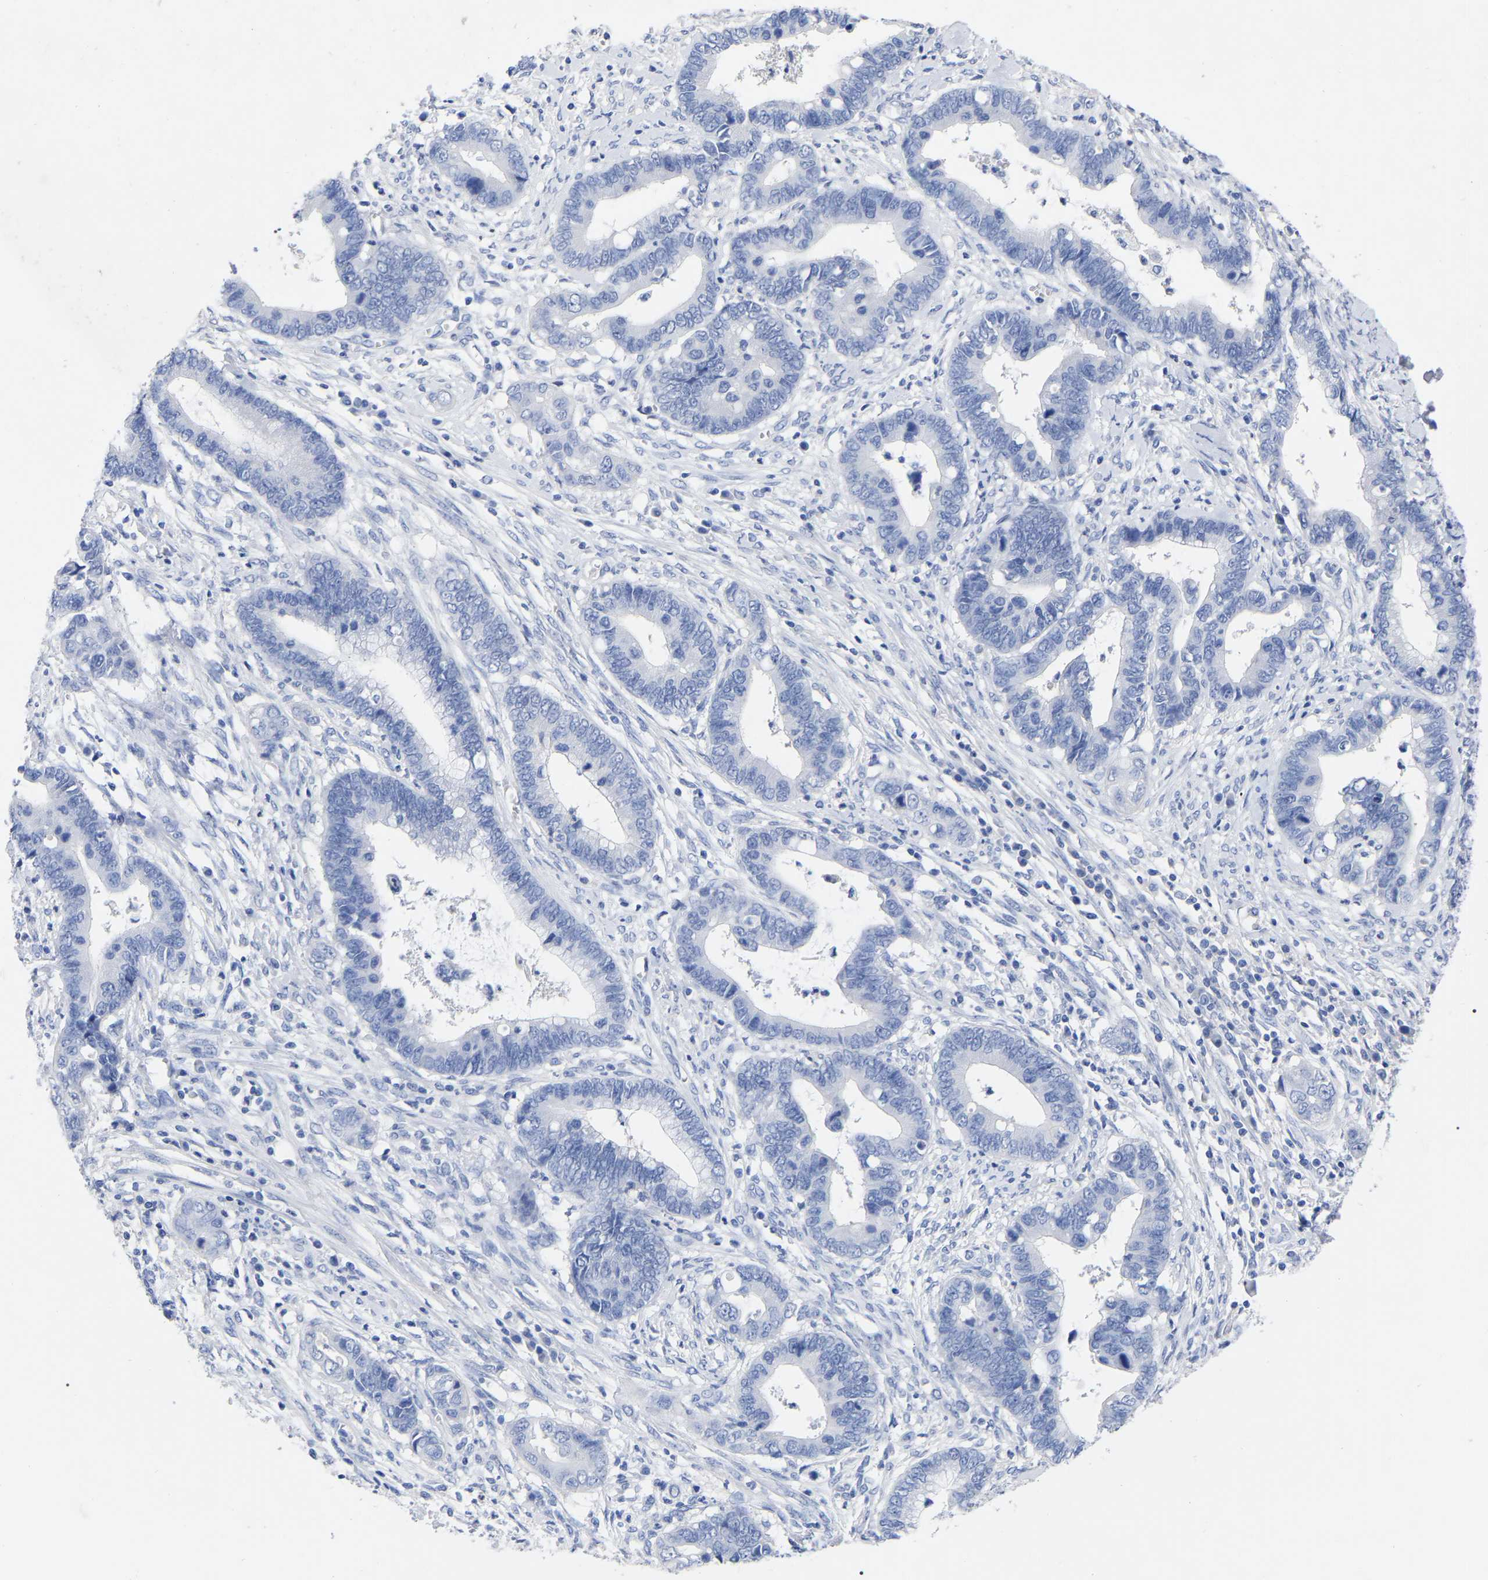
{"staining": {"intensity": "negative", "quantity": "none", "location": "none"}, "tissue": "cervical cancer", "cell_type": "Tumor cells", "image_type": "cancer", "snomed": [{"axis": "morphology", "description": "Adenocarcinoma, NOS"}, {"axis": "topography", "description": "Cervix"}], "caption": "High power microscopy micrograph of an IHC micrograph of cervical cancer (adenocarcinoma), revealing no significant positivity in tumor cells.", "gene": "ANXA13", "patient": {"sex": "female", "age": 44}}